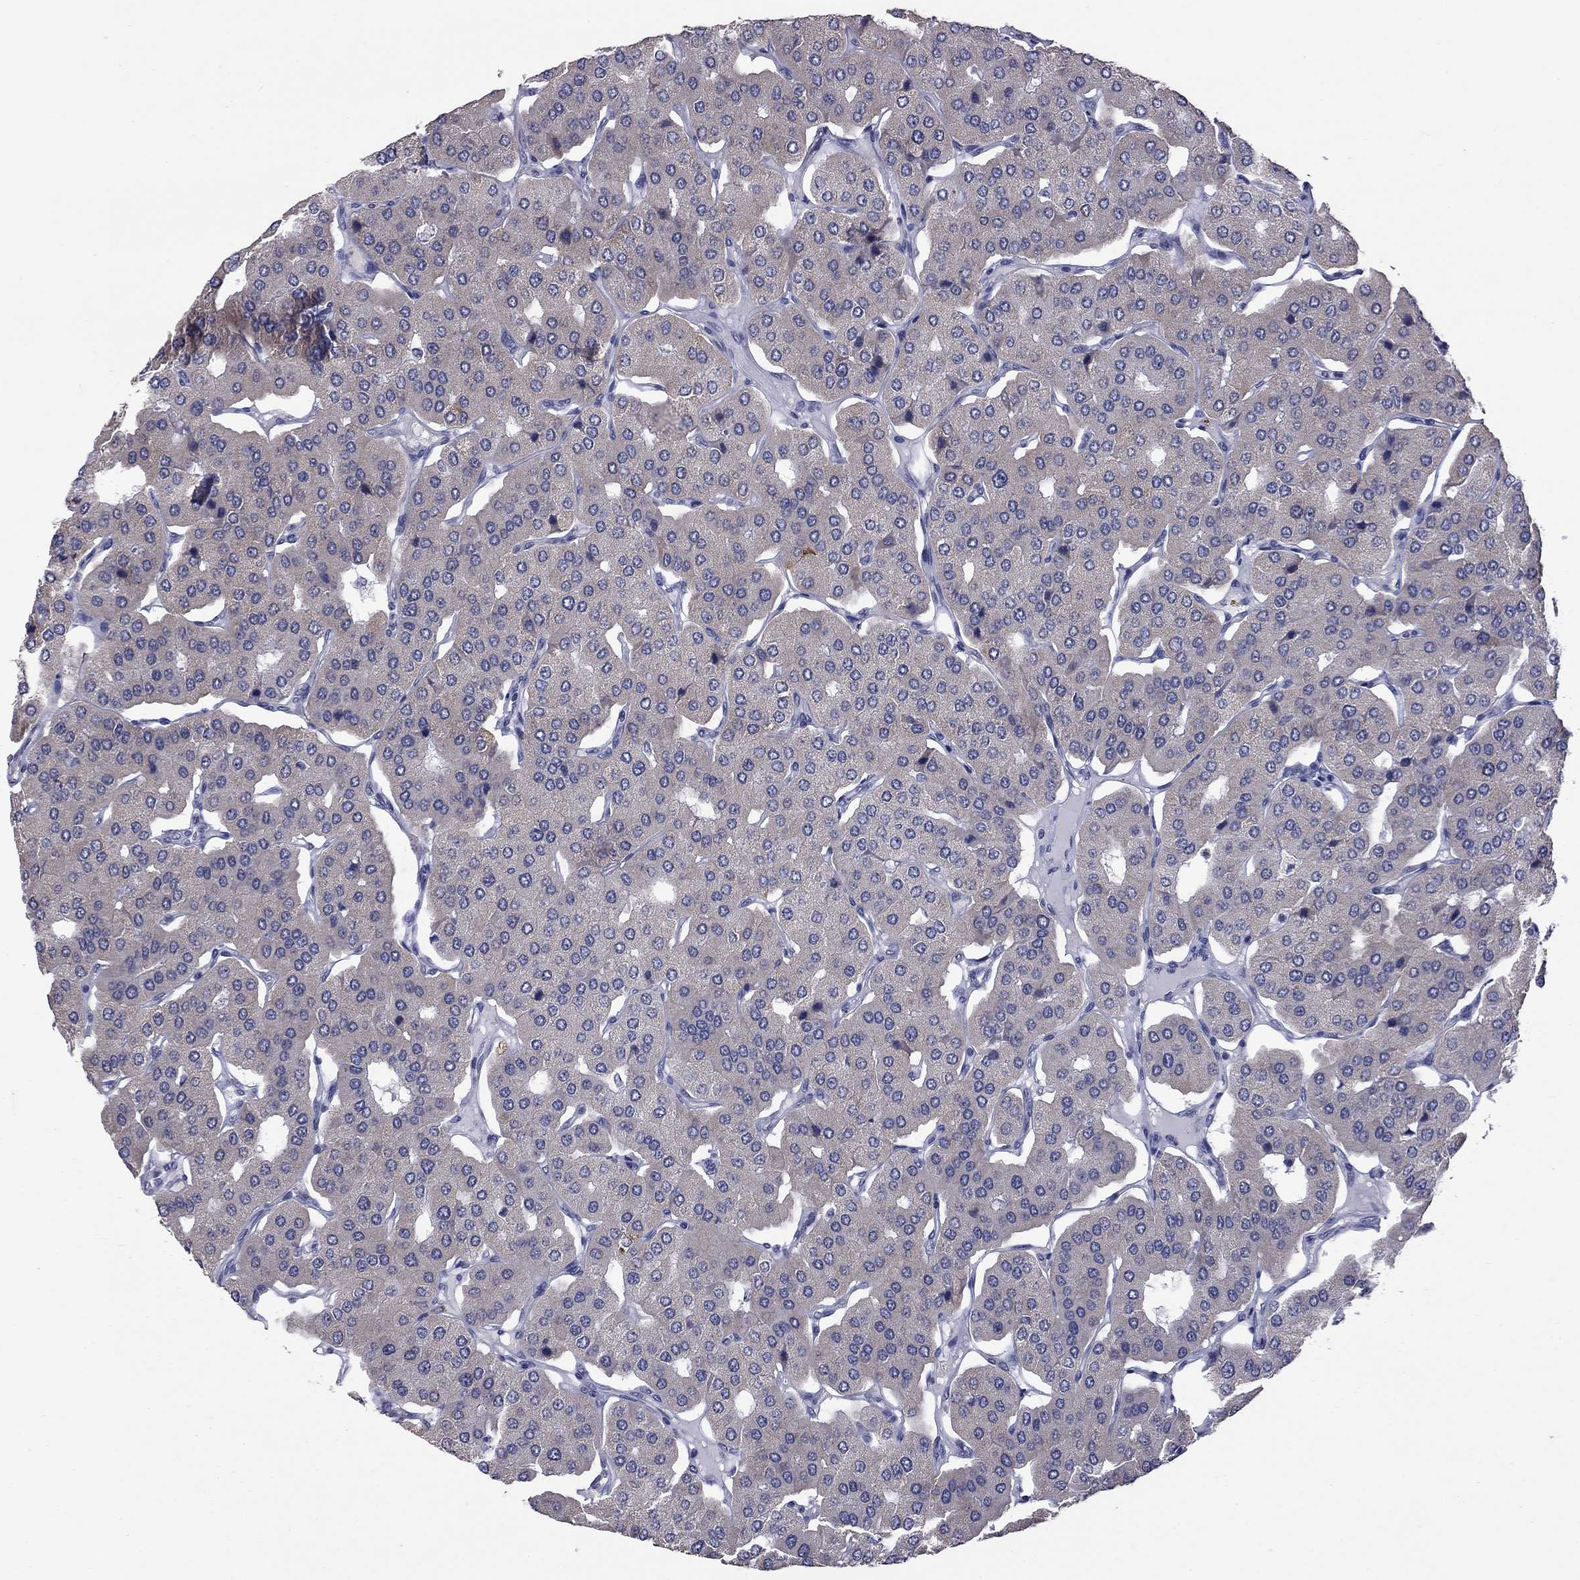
{"staining": {"intensity": "weak", "quantity": ">75%", "location": "cytoplasmic/membranous"}, "tissue": "parathyroid gland", "cell_type": "Glandular cells", "image_type": "normal", "snomed": [{"axis": "morphology", "description": "Normal tissue, NOS"}, {"axis": "morphology", "description": "Adenoma, NOS"}, {"axis": "topography", "description": "Parathyroid gland"}], "caption": "Parathyroid gland stained for a protein shows weak cytoplasmic/membranous positivity in glandular cells. Using DAB (brown) and hematoxylin (blue) stains, captured at high magnification using brightfield microscopy.", "gene": "SHOC2", "patient": {"sex": "female", "age": 86}}